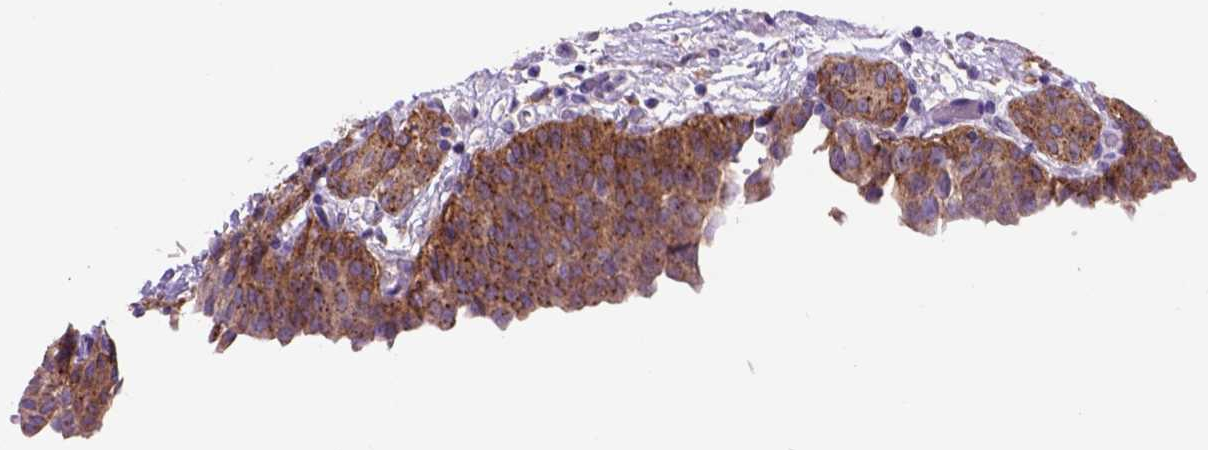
{"staining": {"intensity": "moderate", "quantity": ">75%", "location": "cytoplasmic/membranous"}, "tissue": "urinary bladder", "cell_type": "Urothelial cells", "image_type": "normal", "snomed": [{"axis": "morphology", "description": "Normal tissue, NOS"}, {"axis": "topography", "description": "Urinary bladder"}], "caption": "Immunohistochemistry (DAB (3,3'-diaminobenzidine)) staining of benign human urinary bladder exhibits moderate cytoplasmic/membranous protein staining in about >75% of urothelial cells.", "gene": "EGFR", "patient": {"sex": "male", "age": 68}}